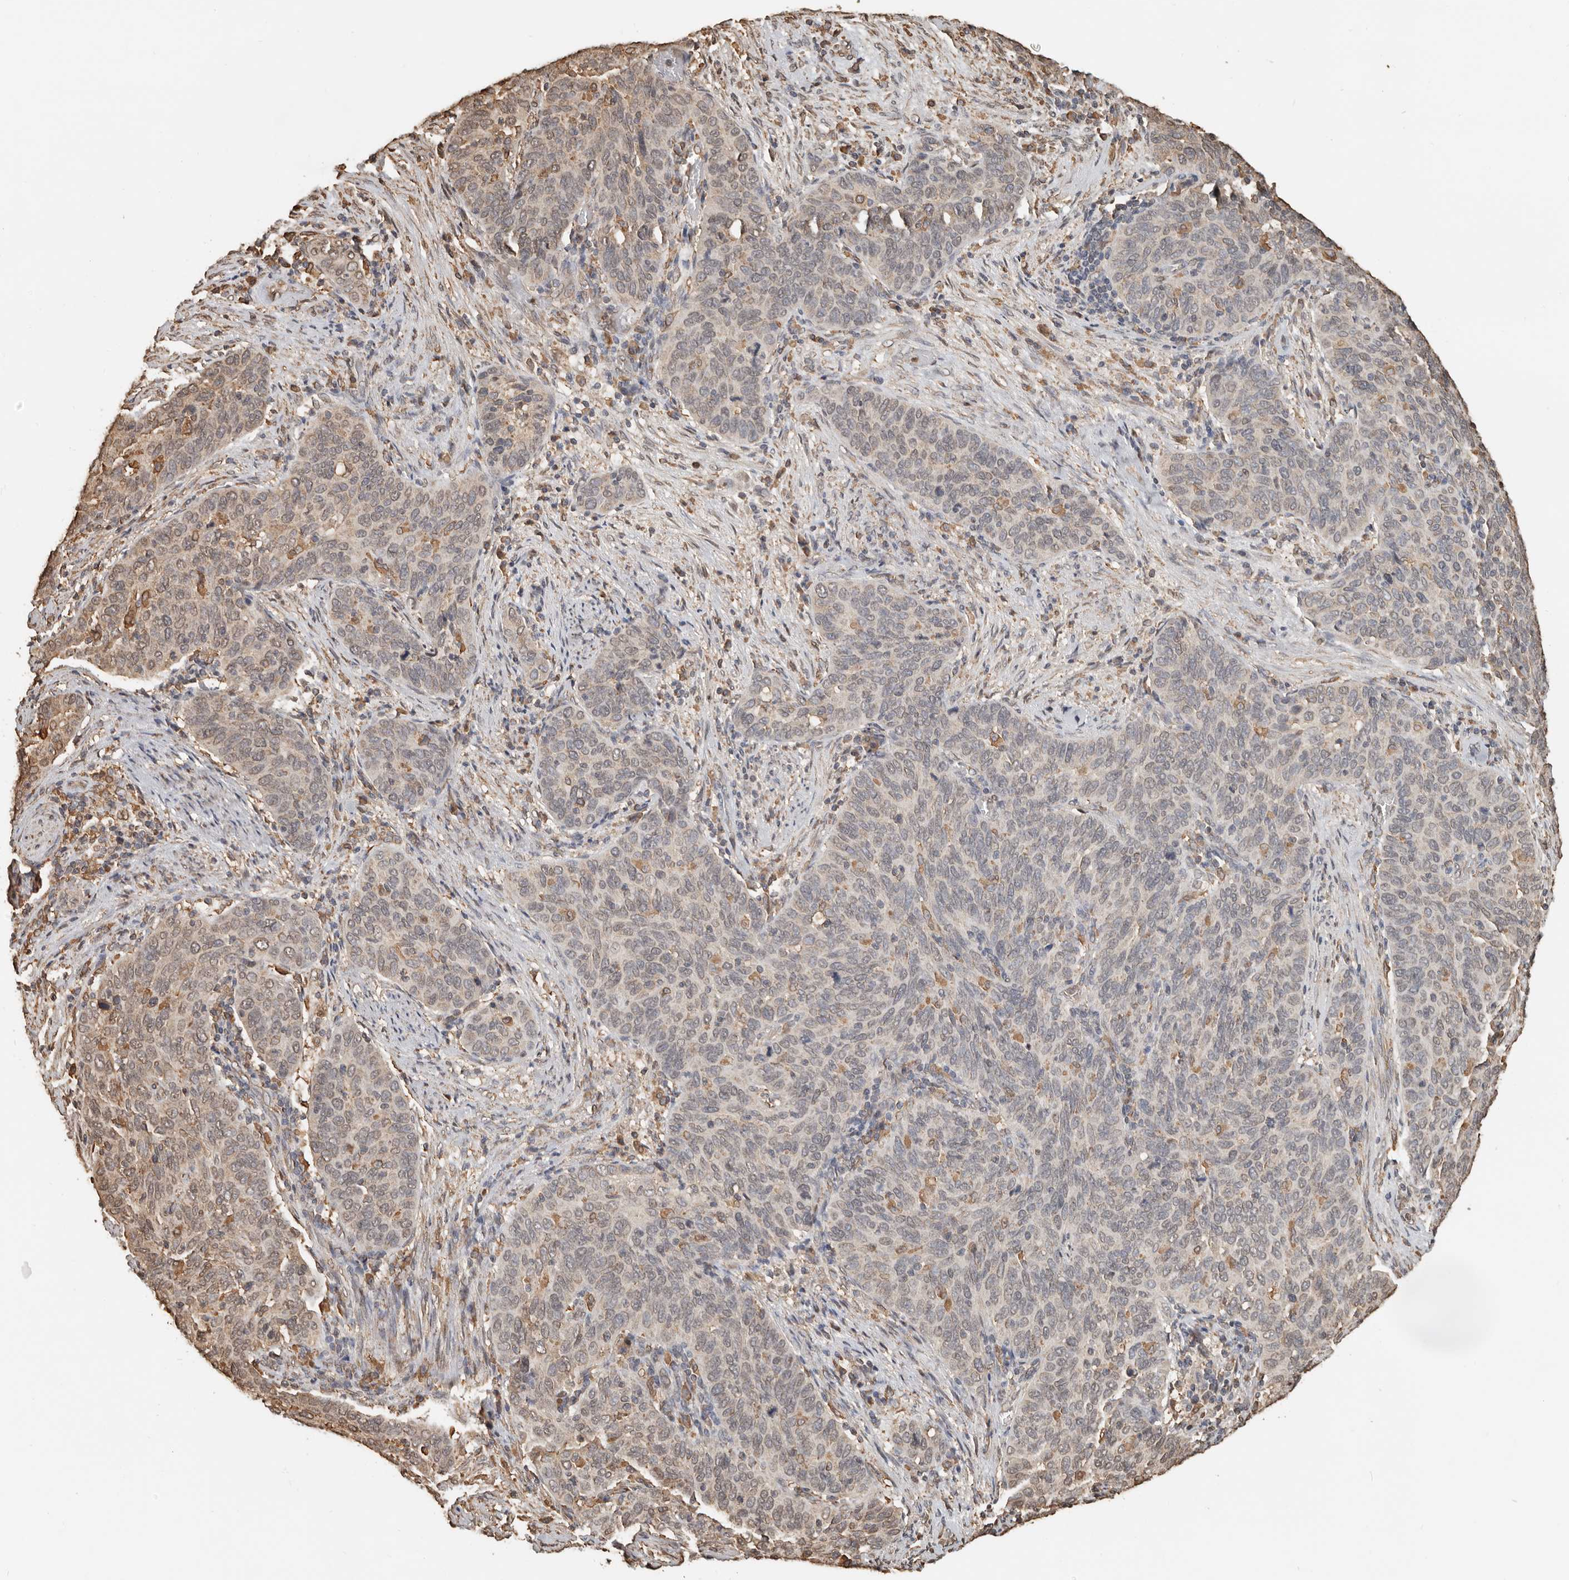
{"staining": {"intensity": "weak", "quantity": "<25%", "location": "cytoplasmic/membranous"}, "tissue": "cervical cancer", "cell_type": "Tumor cells", "image_type": "cancer", "snomed": [{"axis": "morphology", "description": "Squamous cell carcinoma, NOS"}, {"axis": "topography", "description": "Cervix"}], "caption": "Immunohistochemistry (IHC) micrograph of human squamous cell carcinoma (cervical) stained for a protein (brown), which reveals no staining in tumor cells.", "gene": "ARHGEF10L", "patient": {"sex": "female", "age": 60}}